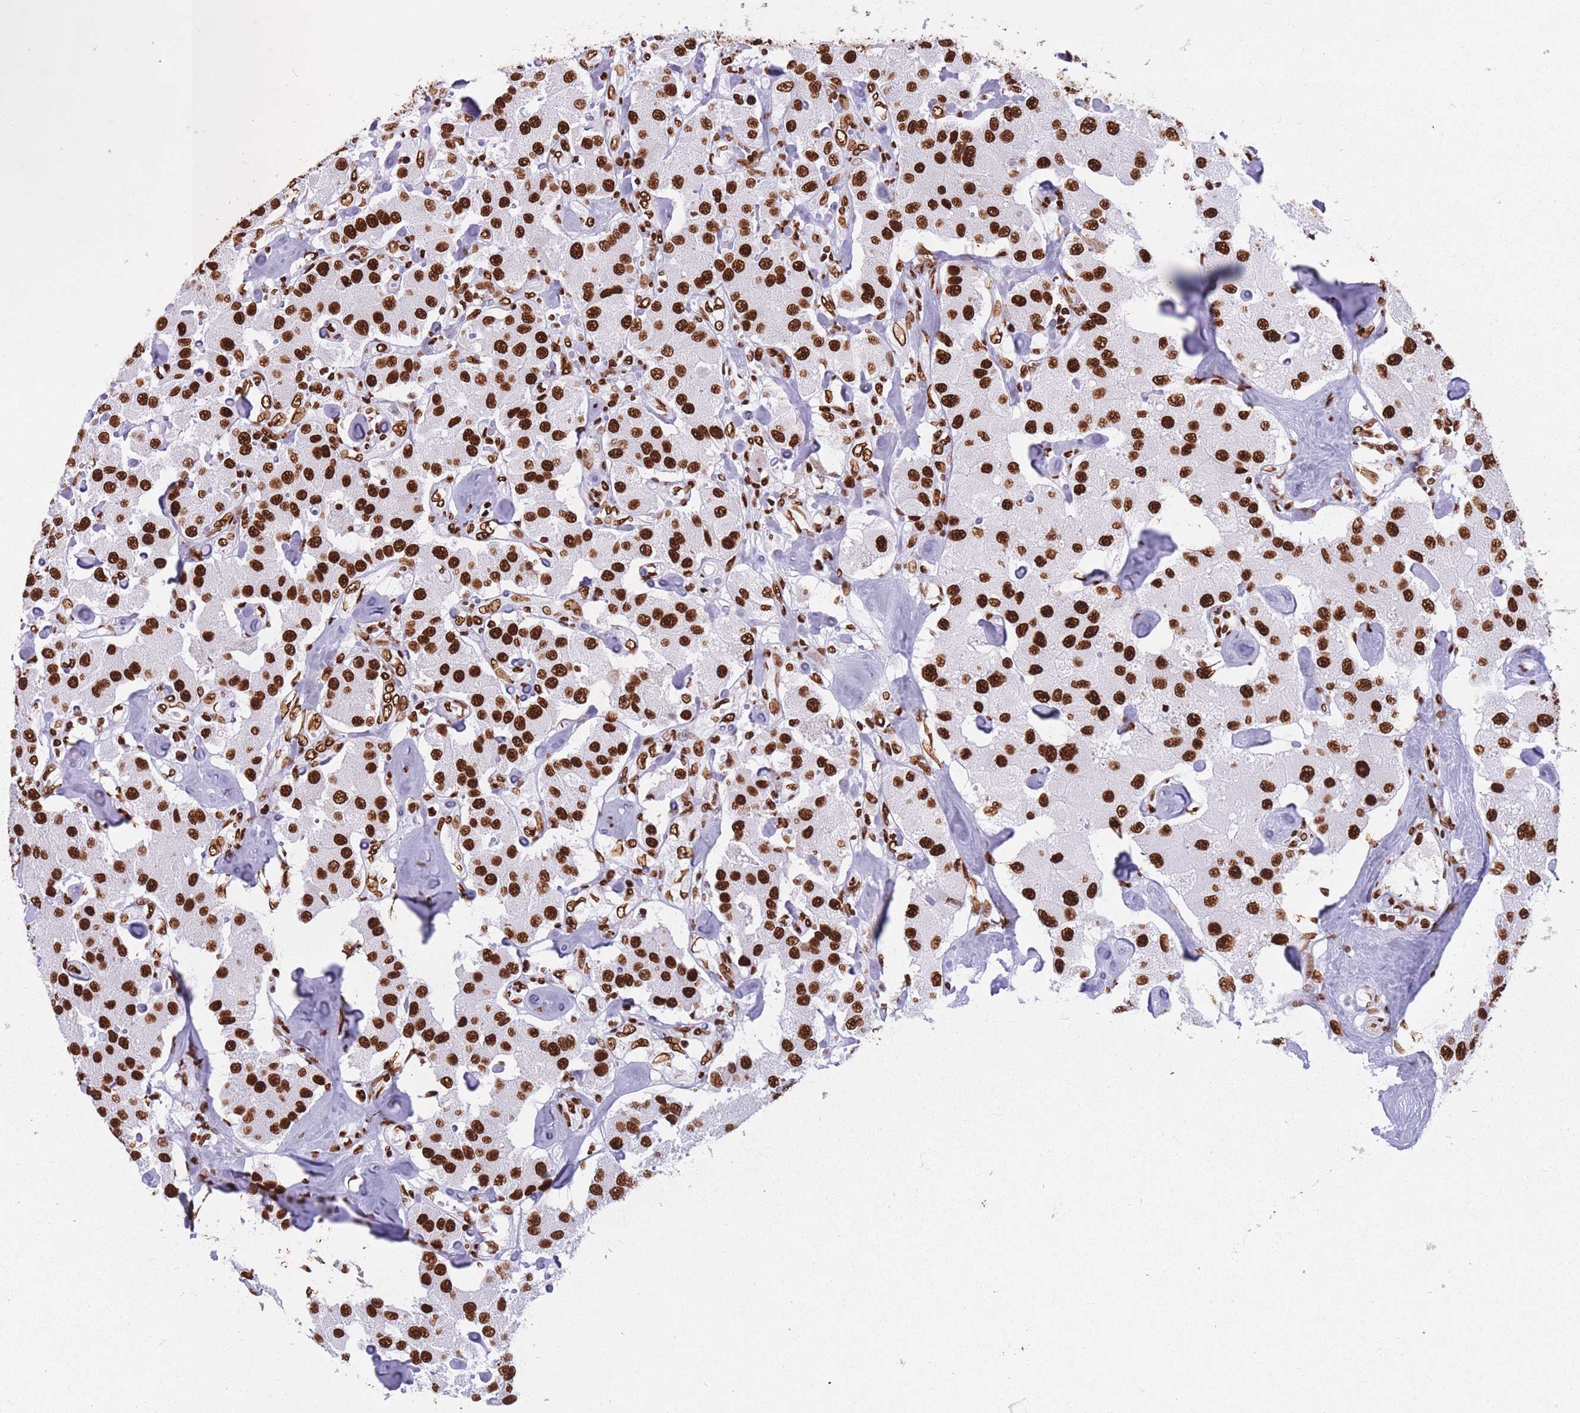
{"staining": {"intensity": "strong", "quantity": ">75%", "location": "nuclear"}, "tissue": "carcinoid", "cell_type": "Tumor cells", "image_type": "cancer", "snomed": [{"axis": "morphology", "description": "Carcinoid, malignant, NOS"}, {"axis": "topography", "description": "Pancreas"}], "caption": "Carcinoid was stained to show a protein in brown. There is high levels of strong nuclear staining in approximately >75% of tumor cells.", "gene": "HNRNPUL1", "patient": {"sex": "male", "age": 41}}